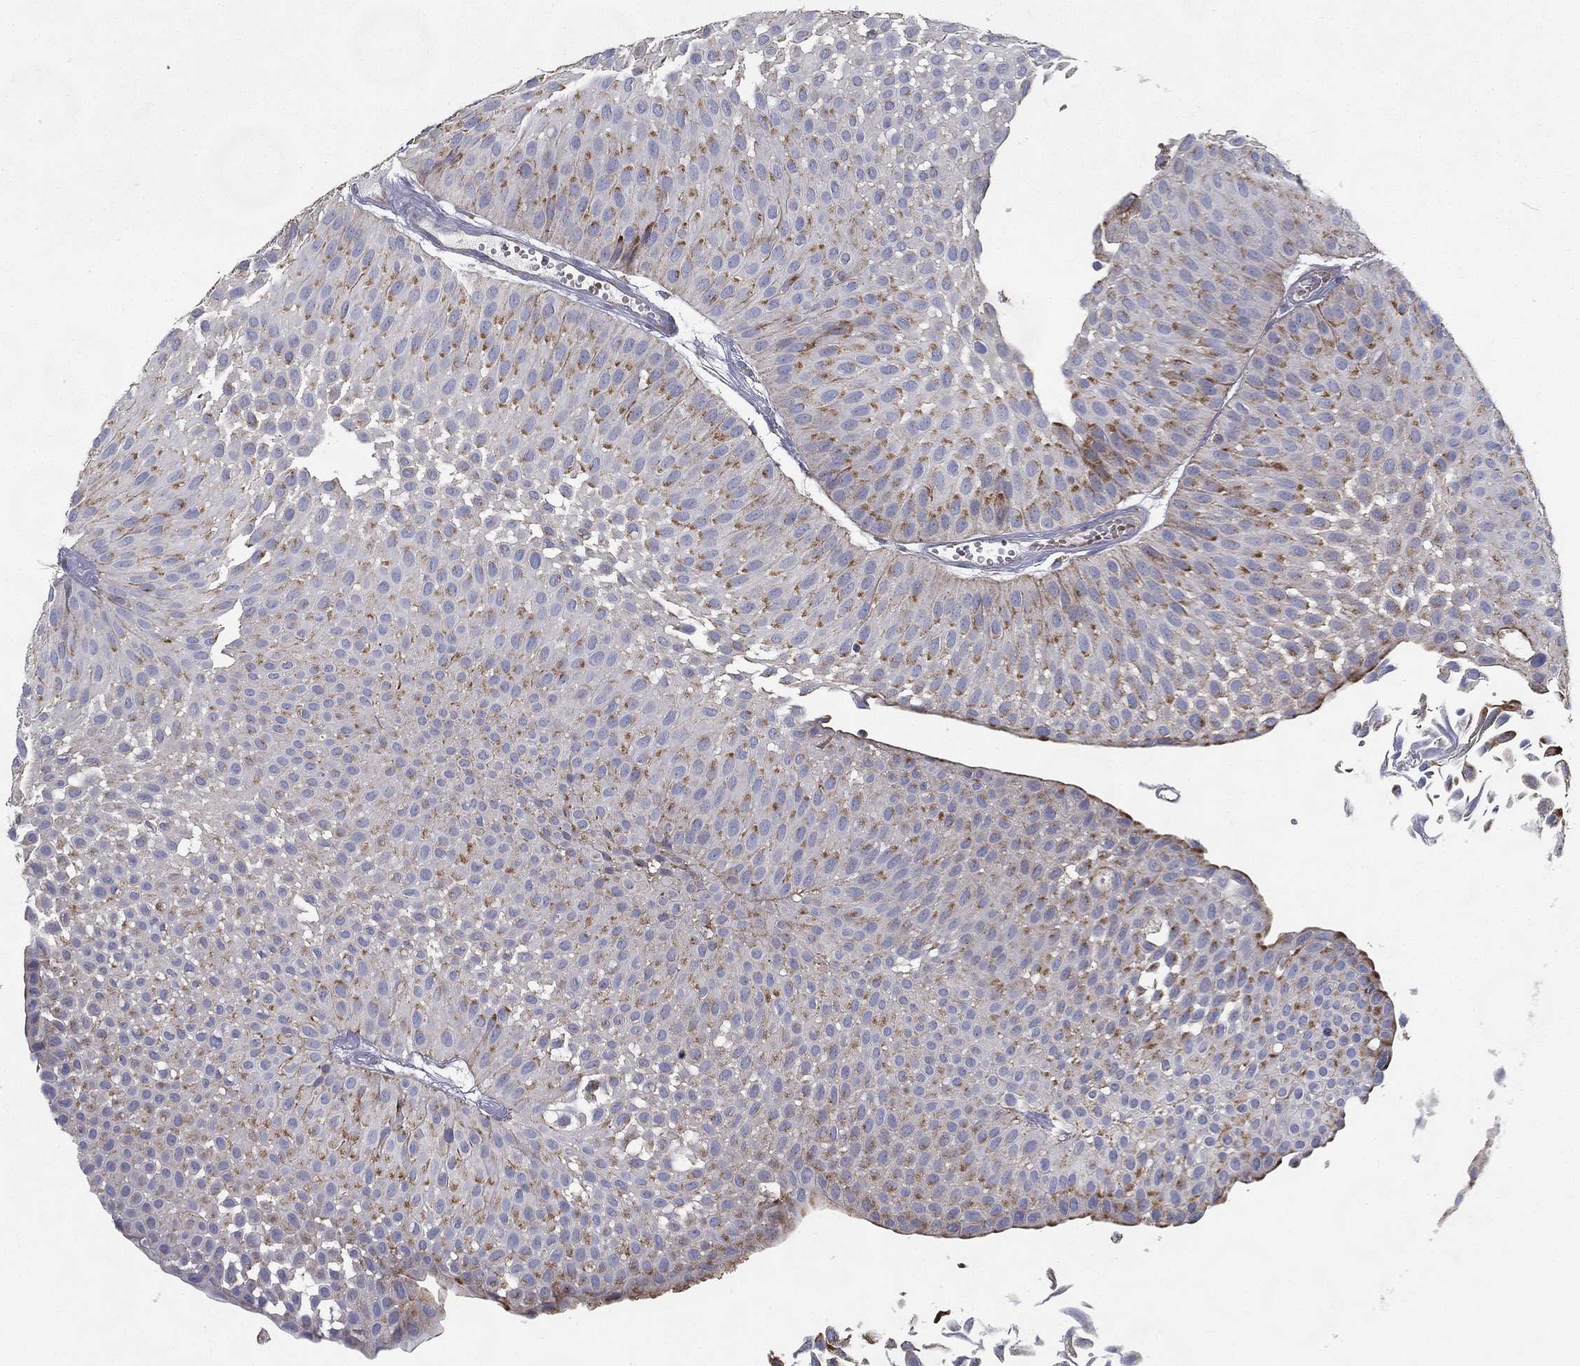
{"staining": {"intensity": "moderate", "quantity": "<25%", "location": "cytoplasmic/membranous"}, "tissue": "urothelial cancer", "cell_type": "Tumor cells", "image_type": "cancer", "snomed": [{"axis": "morphology", "description": "Urothelial carcinoma, Low grade"}, {"axis": "topography", "description": "Urinary bladder"}], "caption": "A brown stain shows moderate cytoplasmic/membranous staining of a protein in human urothelial cancer tumor cells.", "gene": "MT-CYB", "patient": {"sex": "male", "age": 64}}